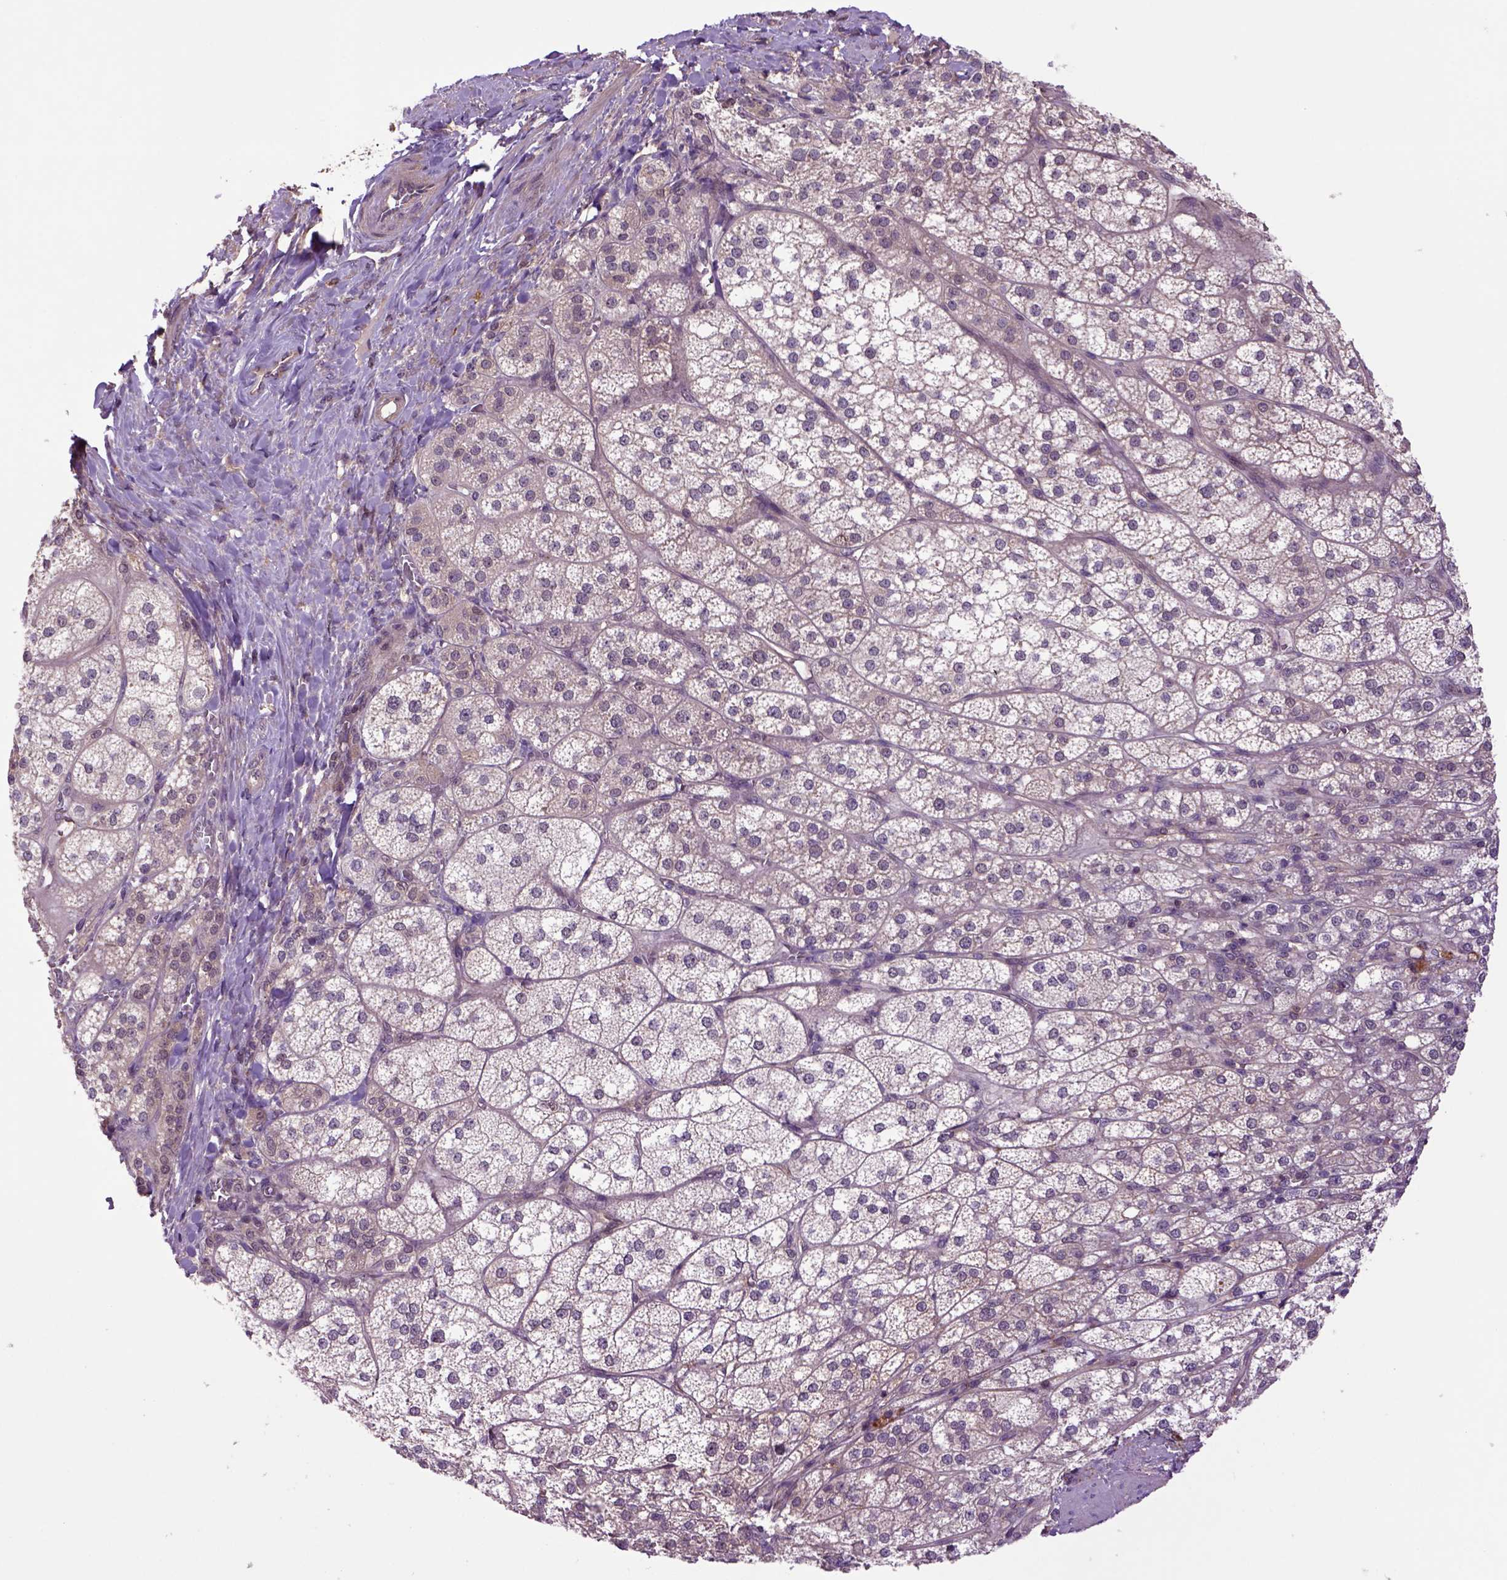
{"staining": {"intensity": "moderate", "quantity": "<25%", "location": "cytoplasmic/membranous"}, "tissue": "adrenal gland", "cell_type": "Glandular cells", "image_type": "normal", "snomed": [{"axis": "morphology", "description": "Normal tissue, NOS"}, {"axis": "topography", "description": "Adrenal gland"}], "caption": "A micrograph showing moderate cytoplasmic/membranous positivity in about <25% of glandular cells in benign adrenal gland, as visualized by brown immunohistochemical staining.", "gene": "HSPBP1", "patient": {"sex": "female", "age": 60}}